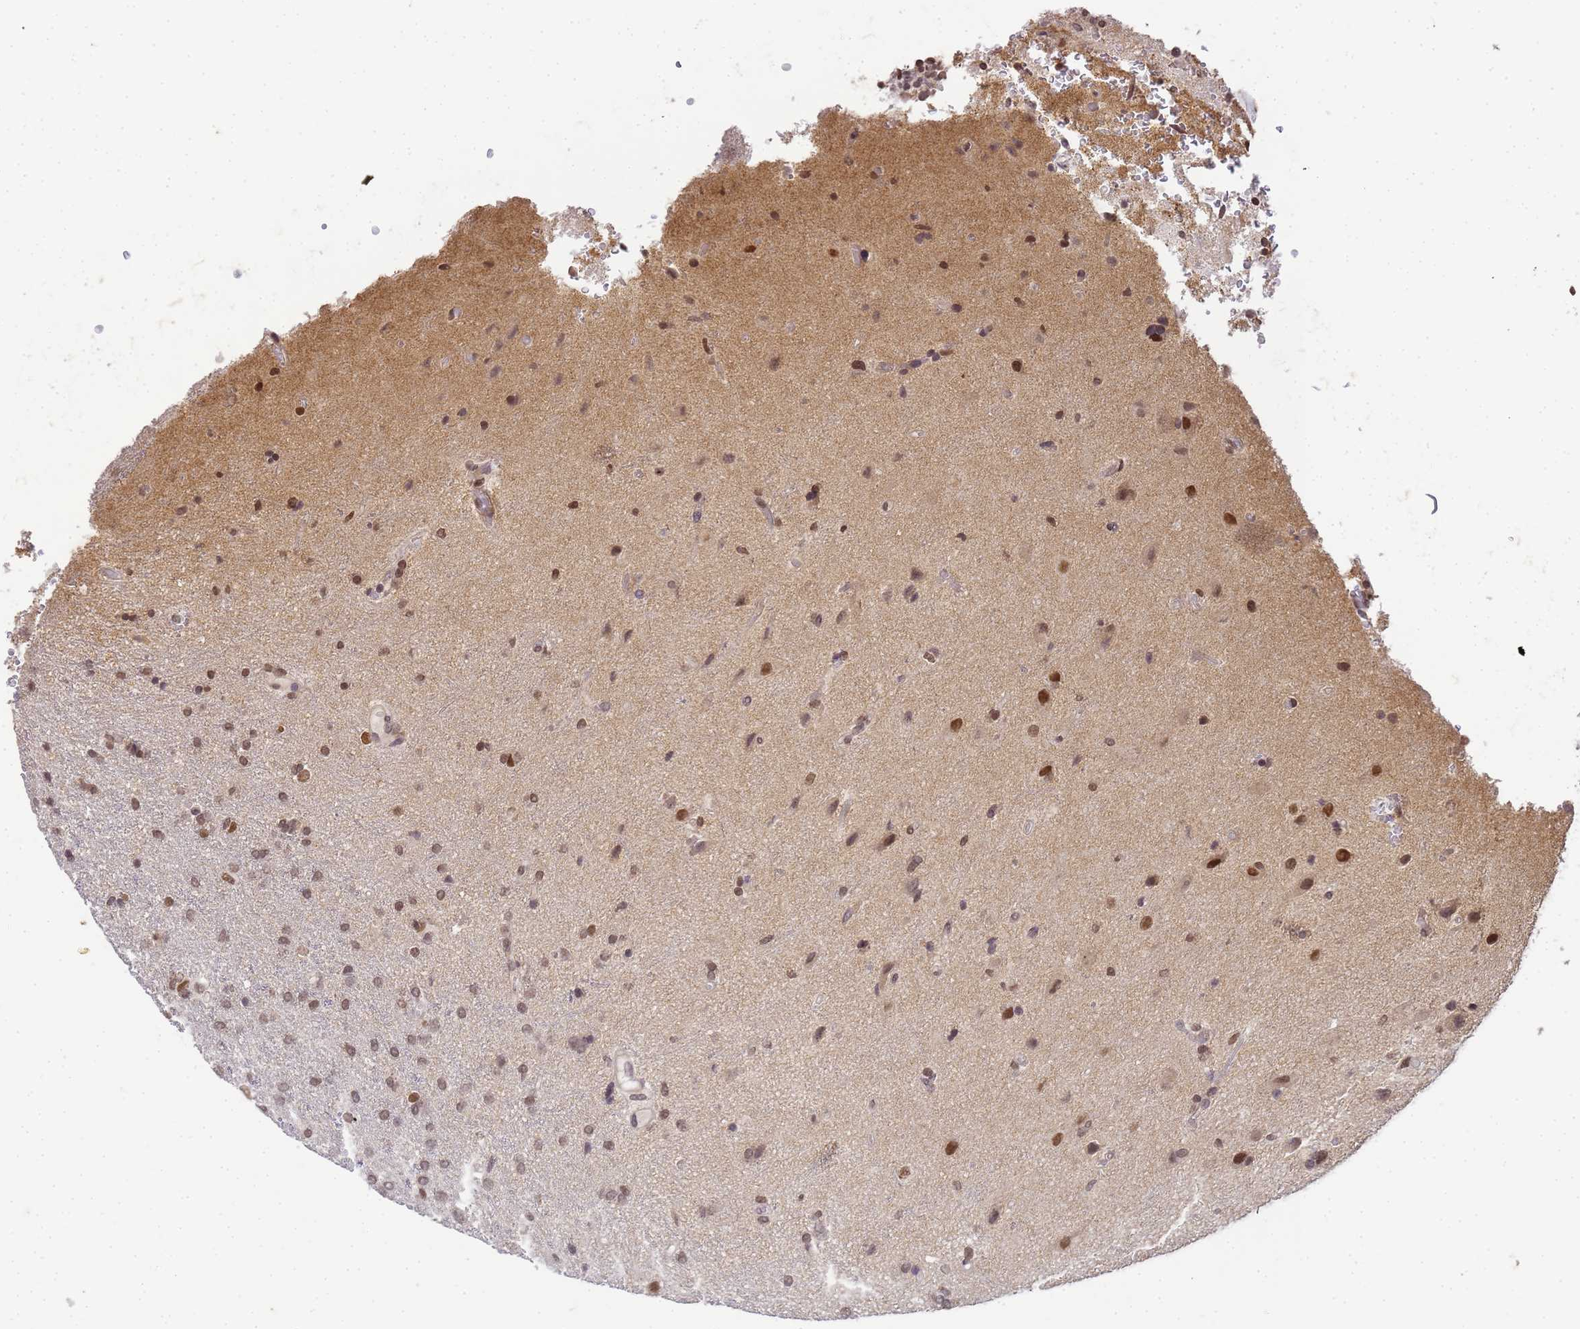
{"staining": {"intensity": "moderate", "quantity": ">75%", "location": "nuclear"}, "tissue": "glioma", "cell_type": "Tumor cells", "image_type": "cancer", "snomed": [{"axis": "morphology", "description": "Glioma, malignant, High grade"}, {"axis": "topography", "description": "Brain"}], "caption": "There is medium levels of moderate nuclear expression in tumor cells of high-grade glioma (malignant), as demonstrated by immunohistochemical staining (brown color).", "gene": "MYL7", "patient": {"sex": "female", "age": 74}}